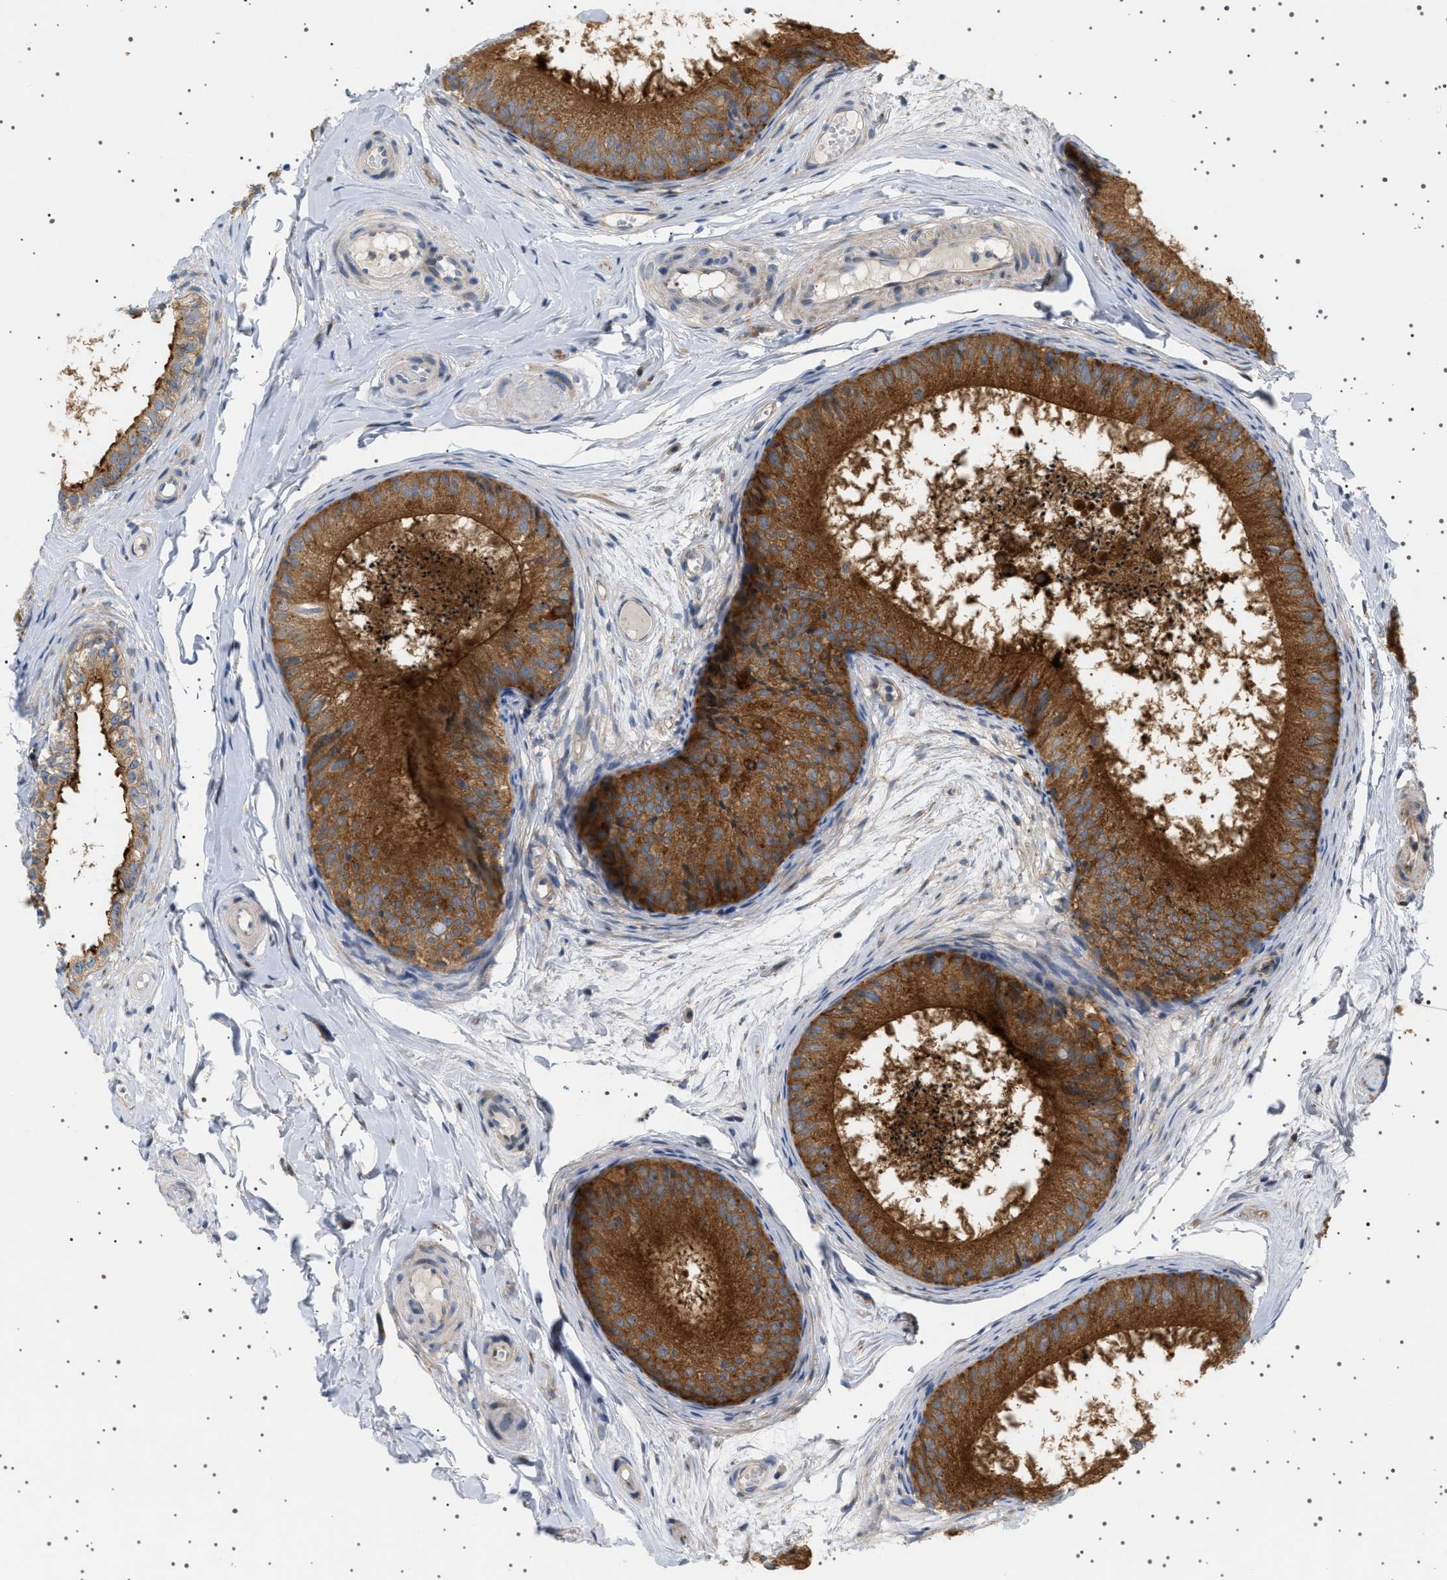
{"staining": {"intensity": "strong", "quantity": "25%-75%", "location": "cytoplasmic/membranous"}, "tissue": "epididymis", "cell_type": "Glandular cells", "image_type": "normal", "snomed": [{"axis": "morphology", "description": "Normal tissue, NOS"}, {"axis": "topography", "description": "Epididymis"}], "caption": "Protein staining by immunohistochemistry reveals strong cytoplasmic/membranous expression in approximately 25%-75% of glandular cells in normal epididymis. (Brightfield microscopy of DAB IHC at high magnification).", "gene": "ADCY10", "patient": {"sex": "male", "age": 46}}